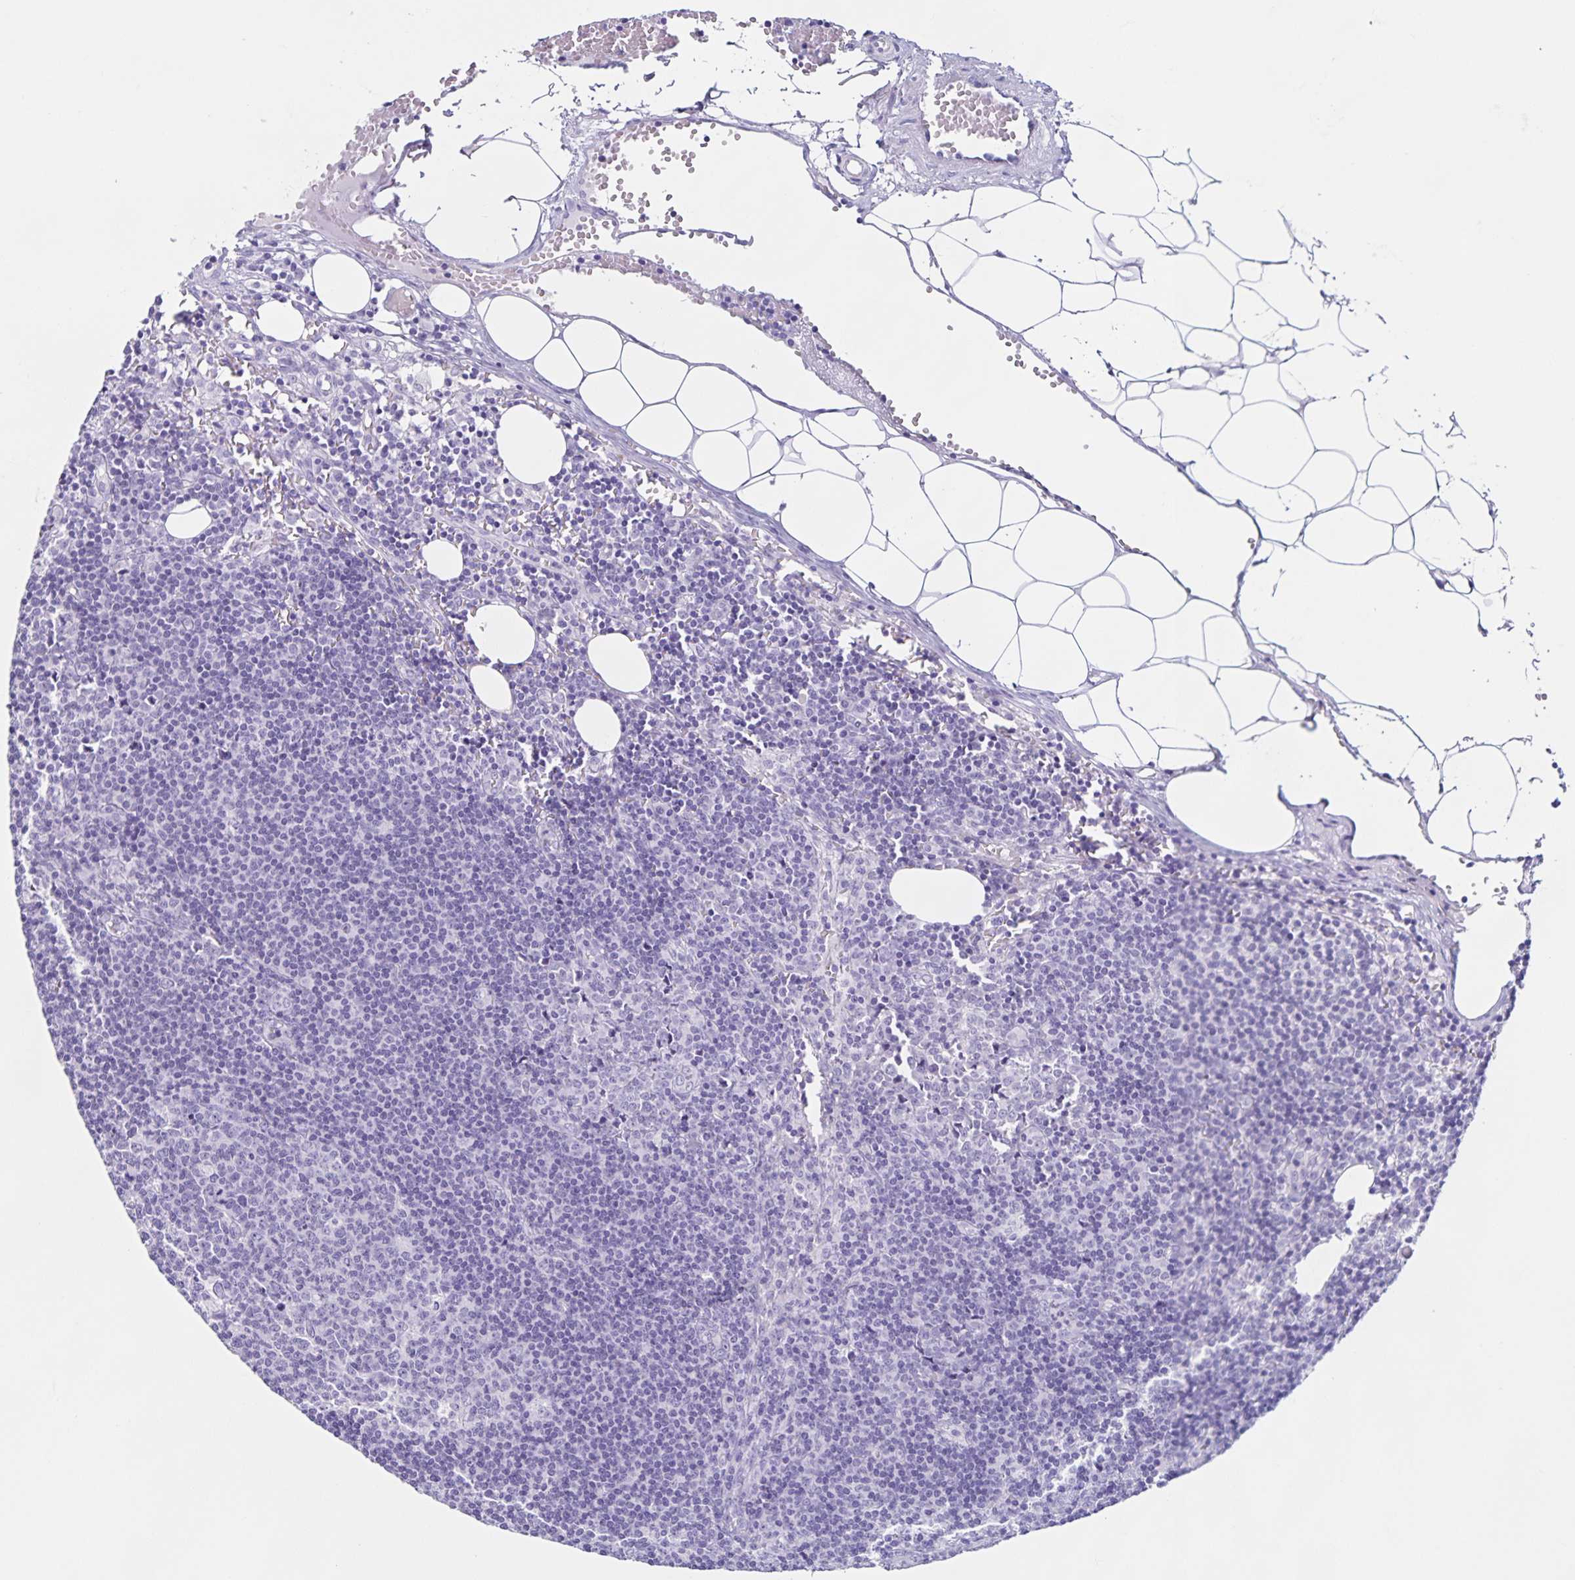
{"staining": {"intensity": "negative", "quantity": "none", "location": "none"}, "tissue": "lymph node", "cell_type": "Germinal center cells", "image_type": "normal", "snomed": [{"axis": "morphology", "description": "Normal tissue, NOS"}, {"axis": "topography", "description": "Lymph node"}], "caption": "High power microscopy photomicrograph of an IHC image of unremarkable lymph node, revealing no significant expression in germinal center cells. The staining is performed using DAB brown chromogen with nuclei counter-stained in using hematoxylin.", "gene": "FAM170A", "patient": {"sex": "female", "age": 41}}